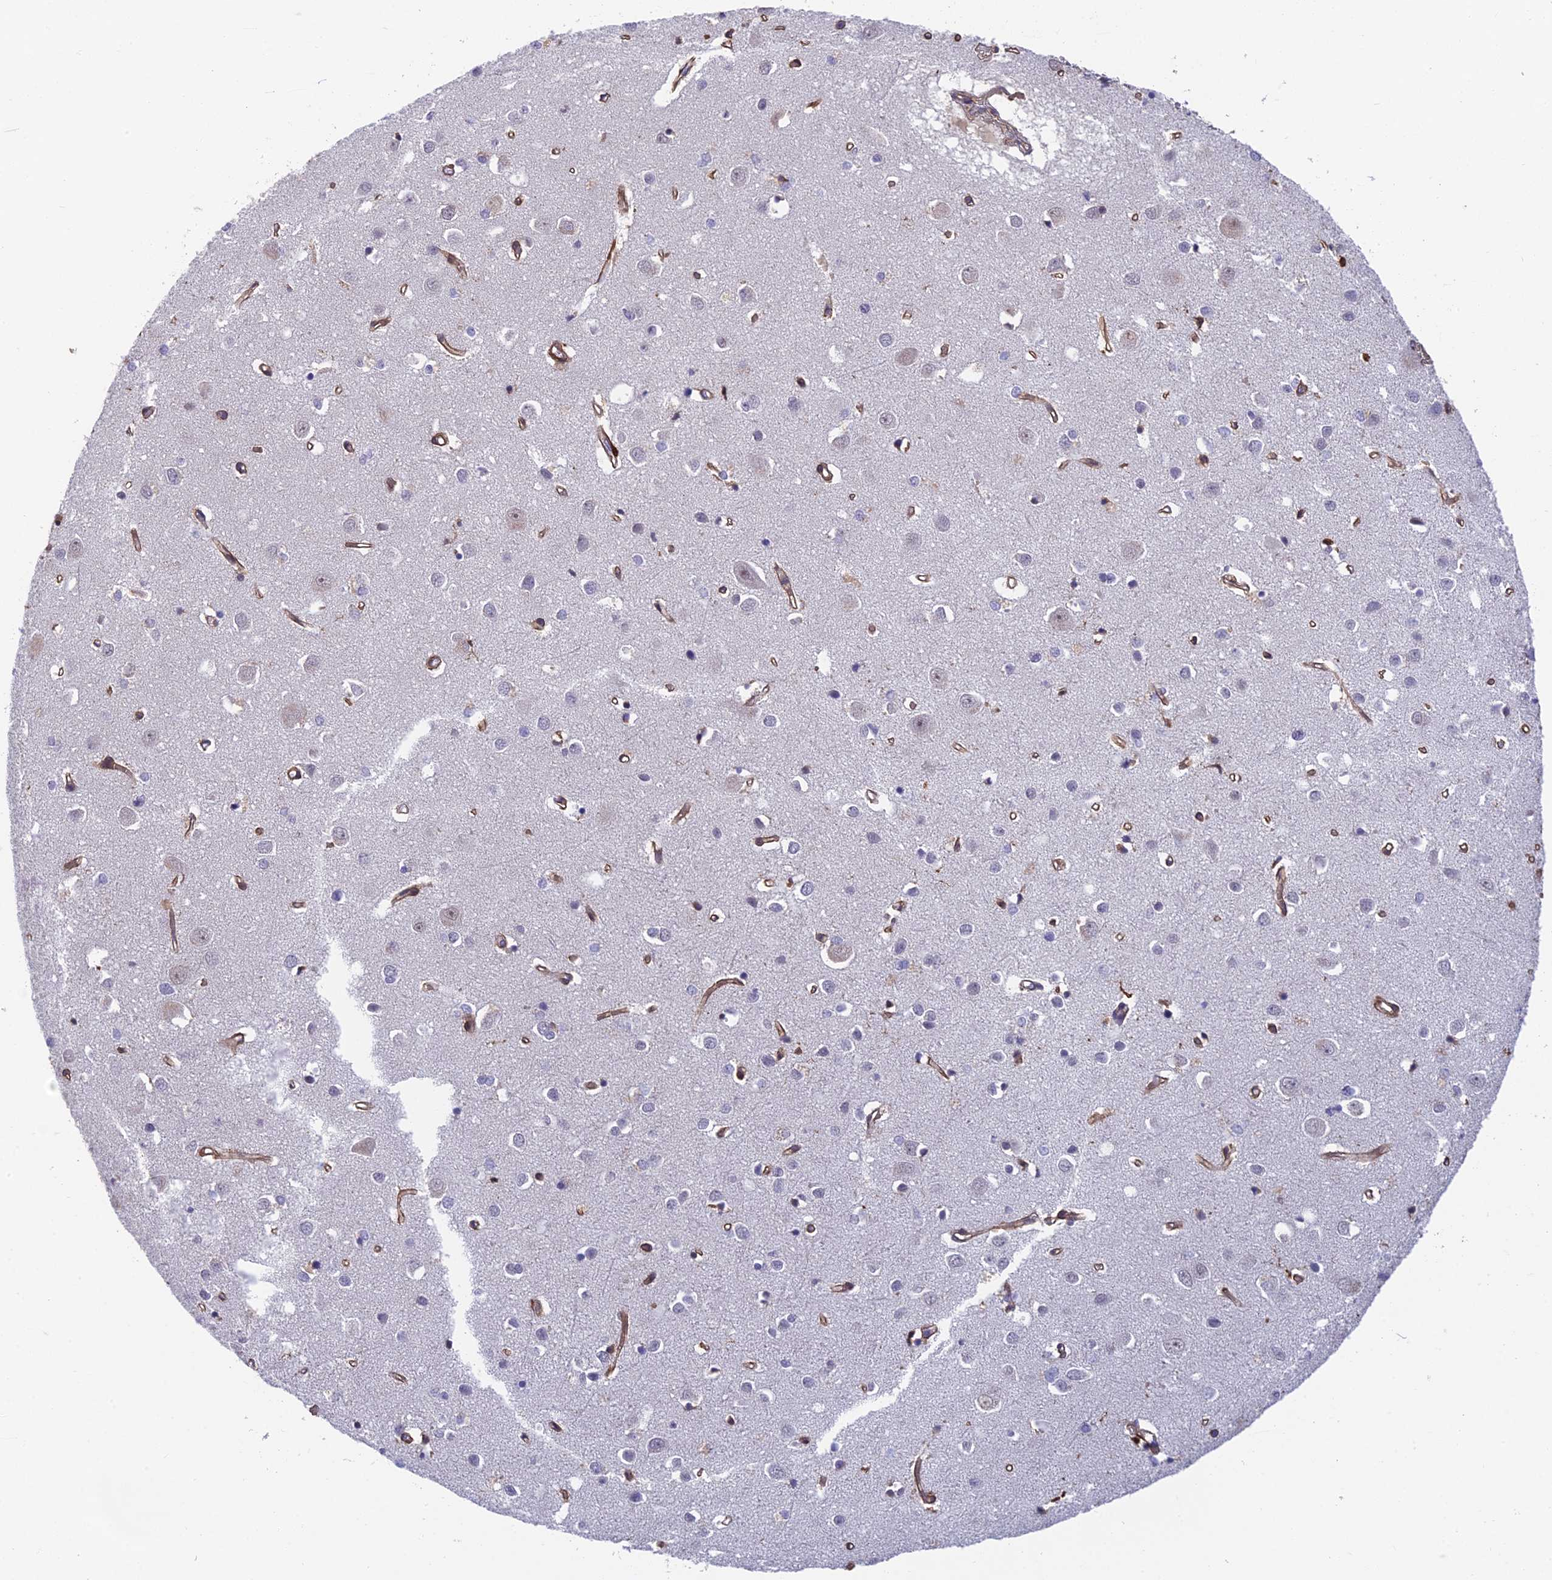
{"staining": {"intensity": "strong", "quantity": ">75%", "location": "cytoplasmic/membranous"}, "tissue": "cerebral cortex", "cell_type": "Endothelial cells", "image_type": "normal", "snomed": [{"axis": "morphology", "description": "Normal tissue, NOS"}, {"axis": "topography", "description": "Cerebral cortex"}], "caption": "This is an image of IHC staining of benign cerebral cortex, which shows strong expression in the cytoplasmic/membranous of endothelial cells.", "gene": "NSMCE1", "patient": {"sex": "female", "age": 64}}